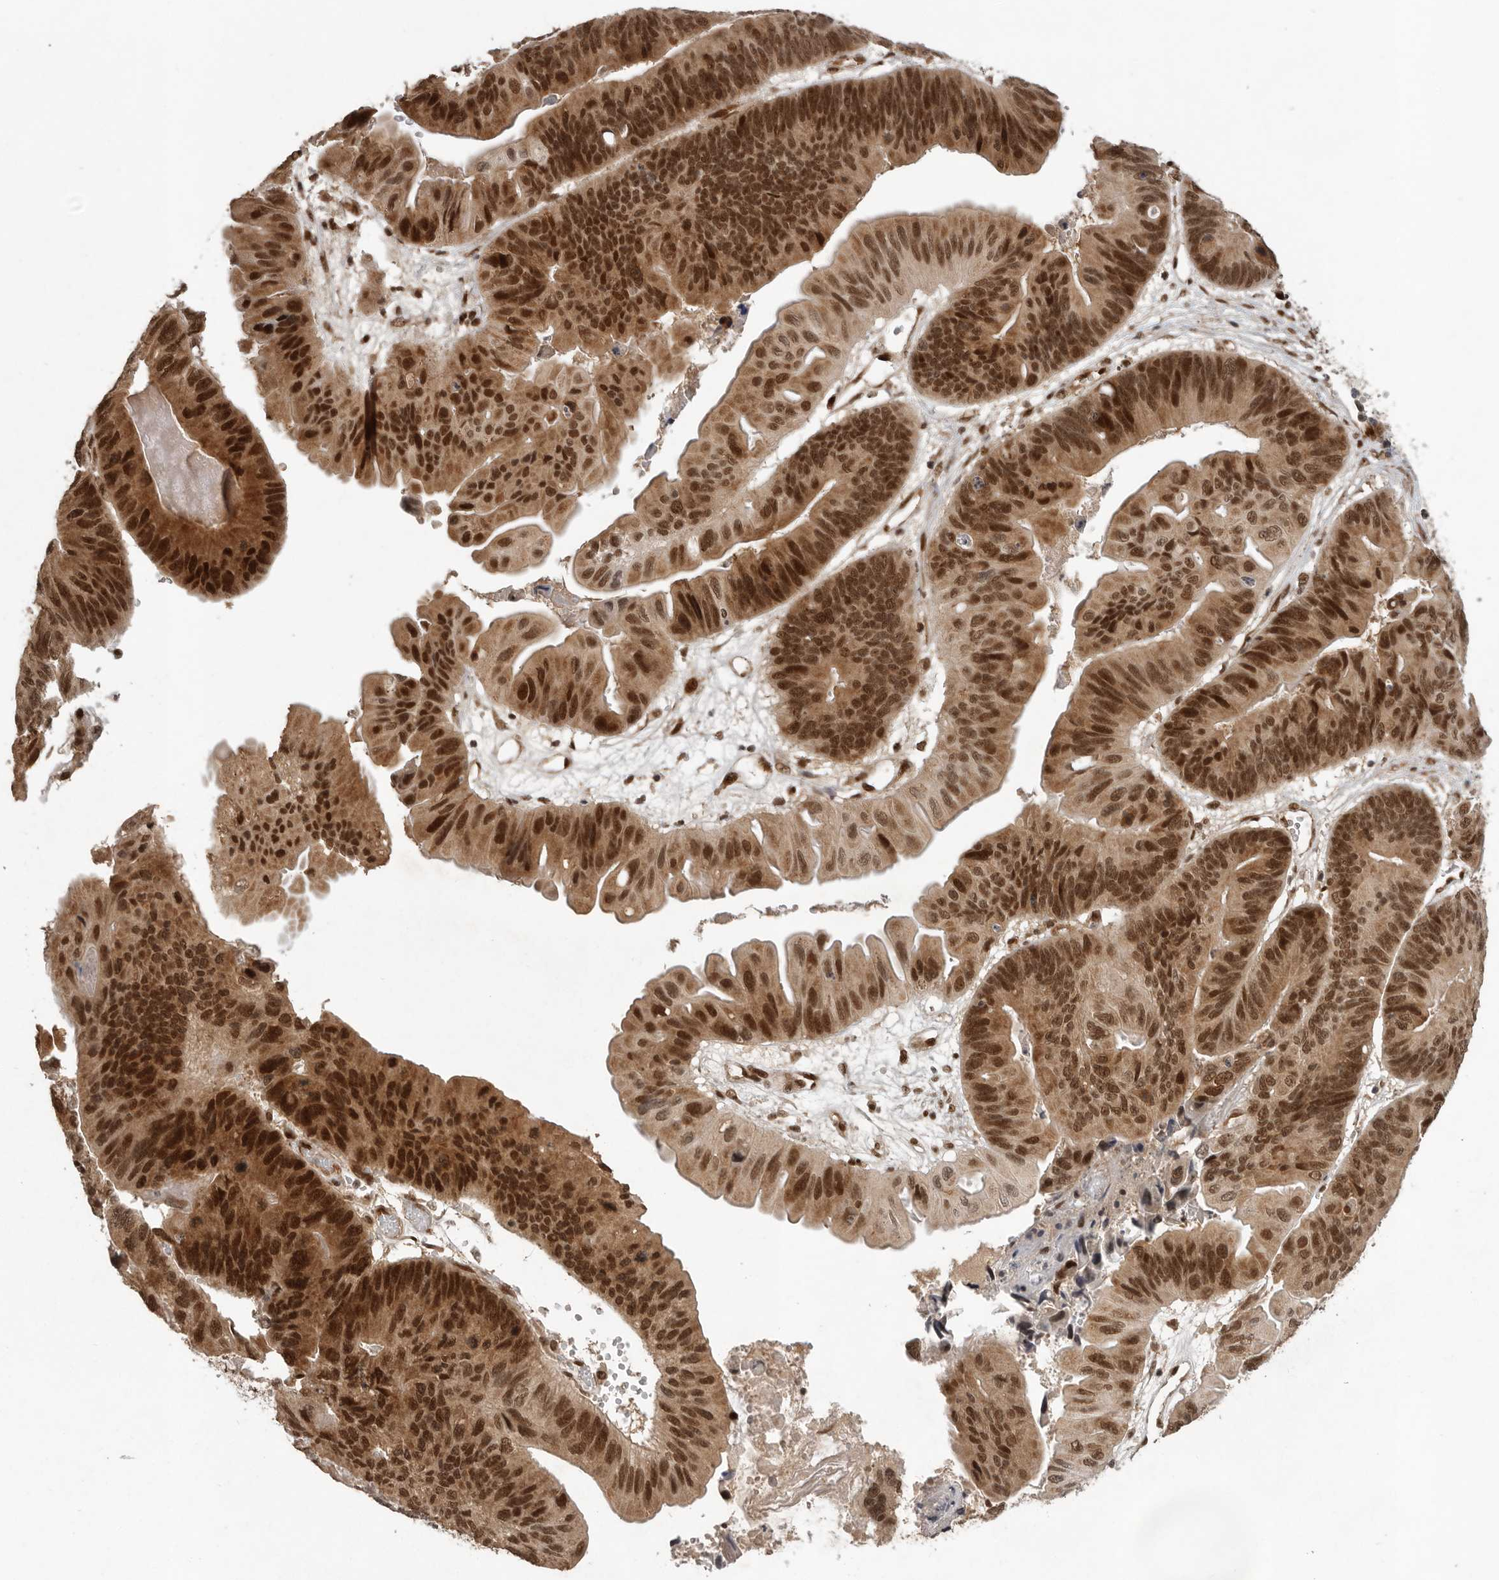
{"staining": {"intensity": "strong", "quantity": "25%-75%", "location": "cytoplasmic/membranous,nuclear"}, "tissue": "ovarian cancer", "cell_type": "Tumor cells", "image_type": "cancer", "snomed": [{"axis": "morphology", "description": "Cystadenocarcinoma, mucinous, NOS"}, {"axis": "topography", "description": "Ovary"}], "caption": "Ovarian cancer was stained to show a protein in brown. There is high levels of strong cytoplasmic/membranous and nuclear staining in approximately 25%-75% of tumor cells. The protein of interest is stained brown, and the nuclei are stained in blue (DAB (3,3'-diaminobenzidine) IHC with brightfield microscopy, high magnification).", "gene": "CDC27", "patient": {"sex": "female", "age": 61}}